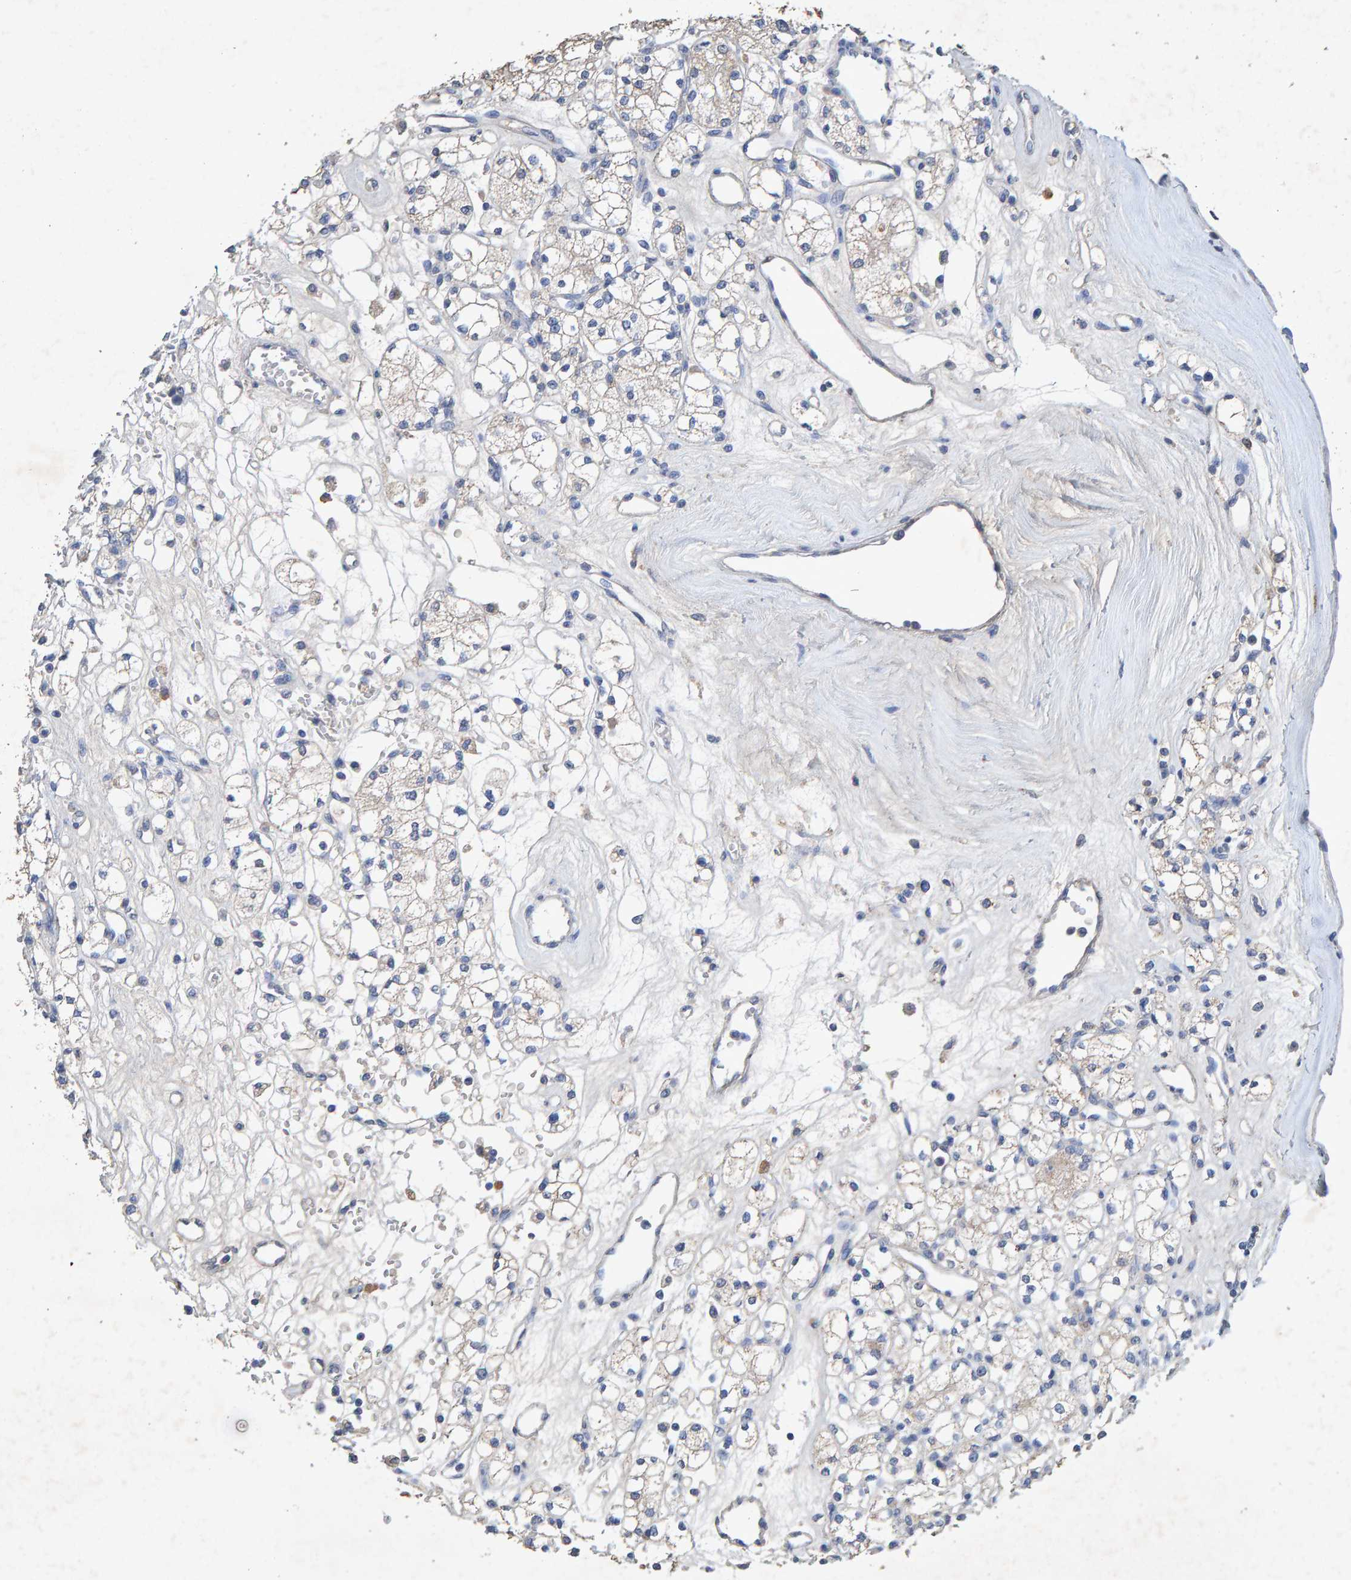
{"staining": {"intensity": "weak", "quantity": "25%-75%", "location": "cytoplasmic/membranous"}, "tissue": "renal cancer", "cell_type": "Tumor cells", "image_type": "cancer", "snomed": [{"axis": "morphology", "description": "Adenocarcinoma, NOS"}, {"axis": "topography", "description": "Kidney"}], "caption": "Immunohistochemical staining of adenocarcinoma (renal) shows weak cytoplasmic/membranous protein expression in approximately 25%-75% of tumor cells.", "gene": "CTH", "patient": {"sex": "male", "age": 77}}